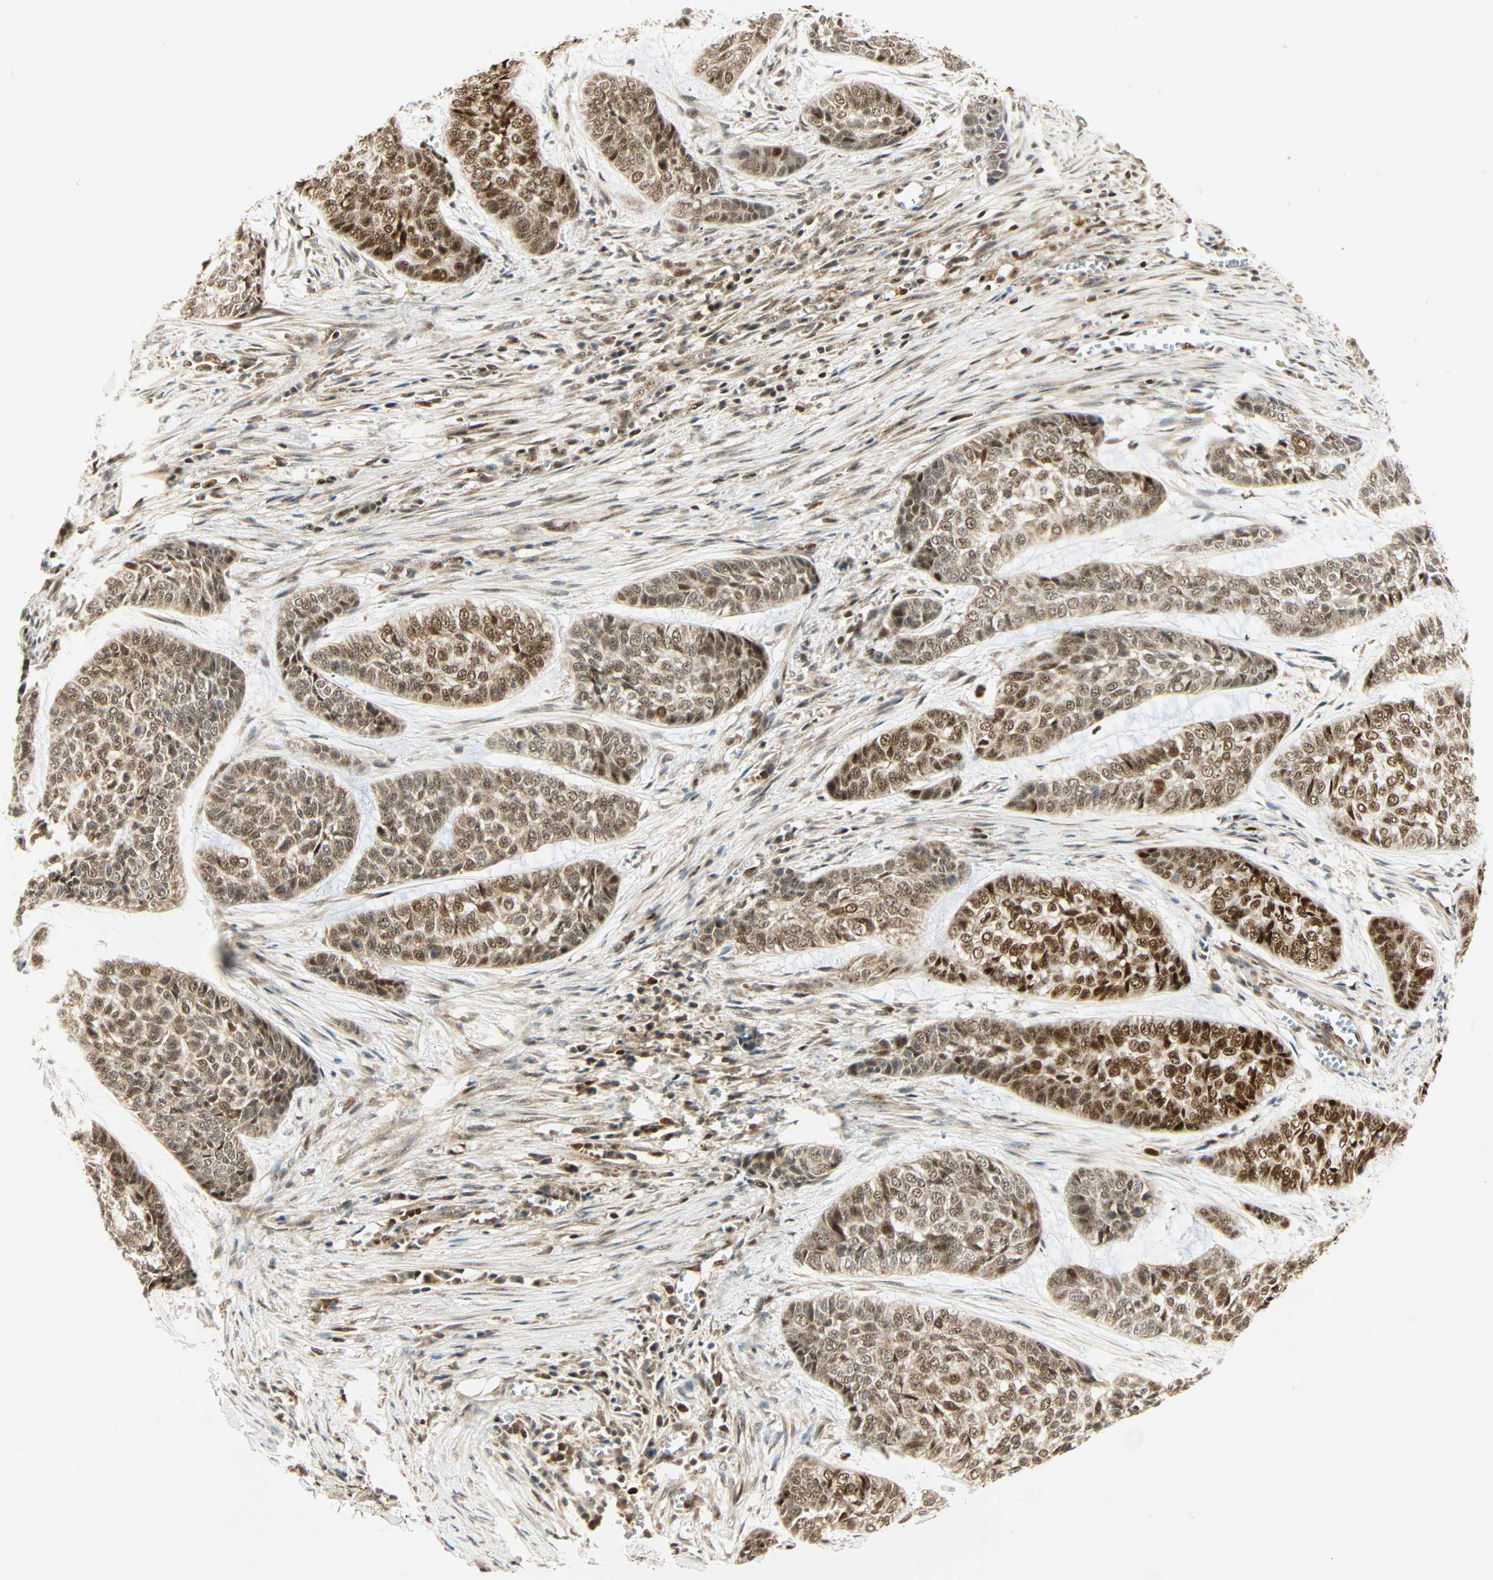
{"staining": {"intensity": "moderate", "quantity": ">75%", "location": "cytoplasmic/membranous,nuclear"}, "tissue": "skin cancer", "cell_type": "Tumor cells", "image_type": "cancer", "snomed": [{"axis": "morphology", "description": "Basal cell carcinoma"}, {"axis": "topography", "description": "Skin"}], "caption": "A high-resolution image shows immunohistochemistry staining of skin basal cell carcinoma, which displays moderate cytoplasmic/membranous and nuclear expression in approximately >75% of tumor cells.", "gene": "PNPLA6", "patient": {"sex": "female", "age": 64}}